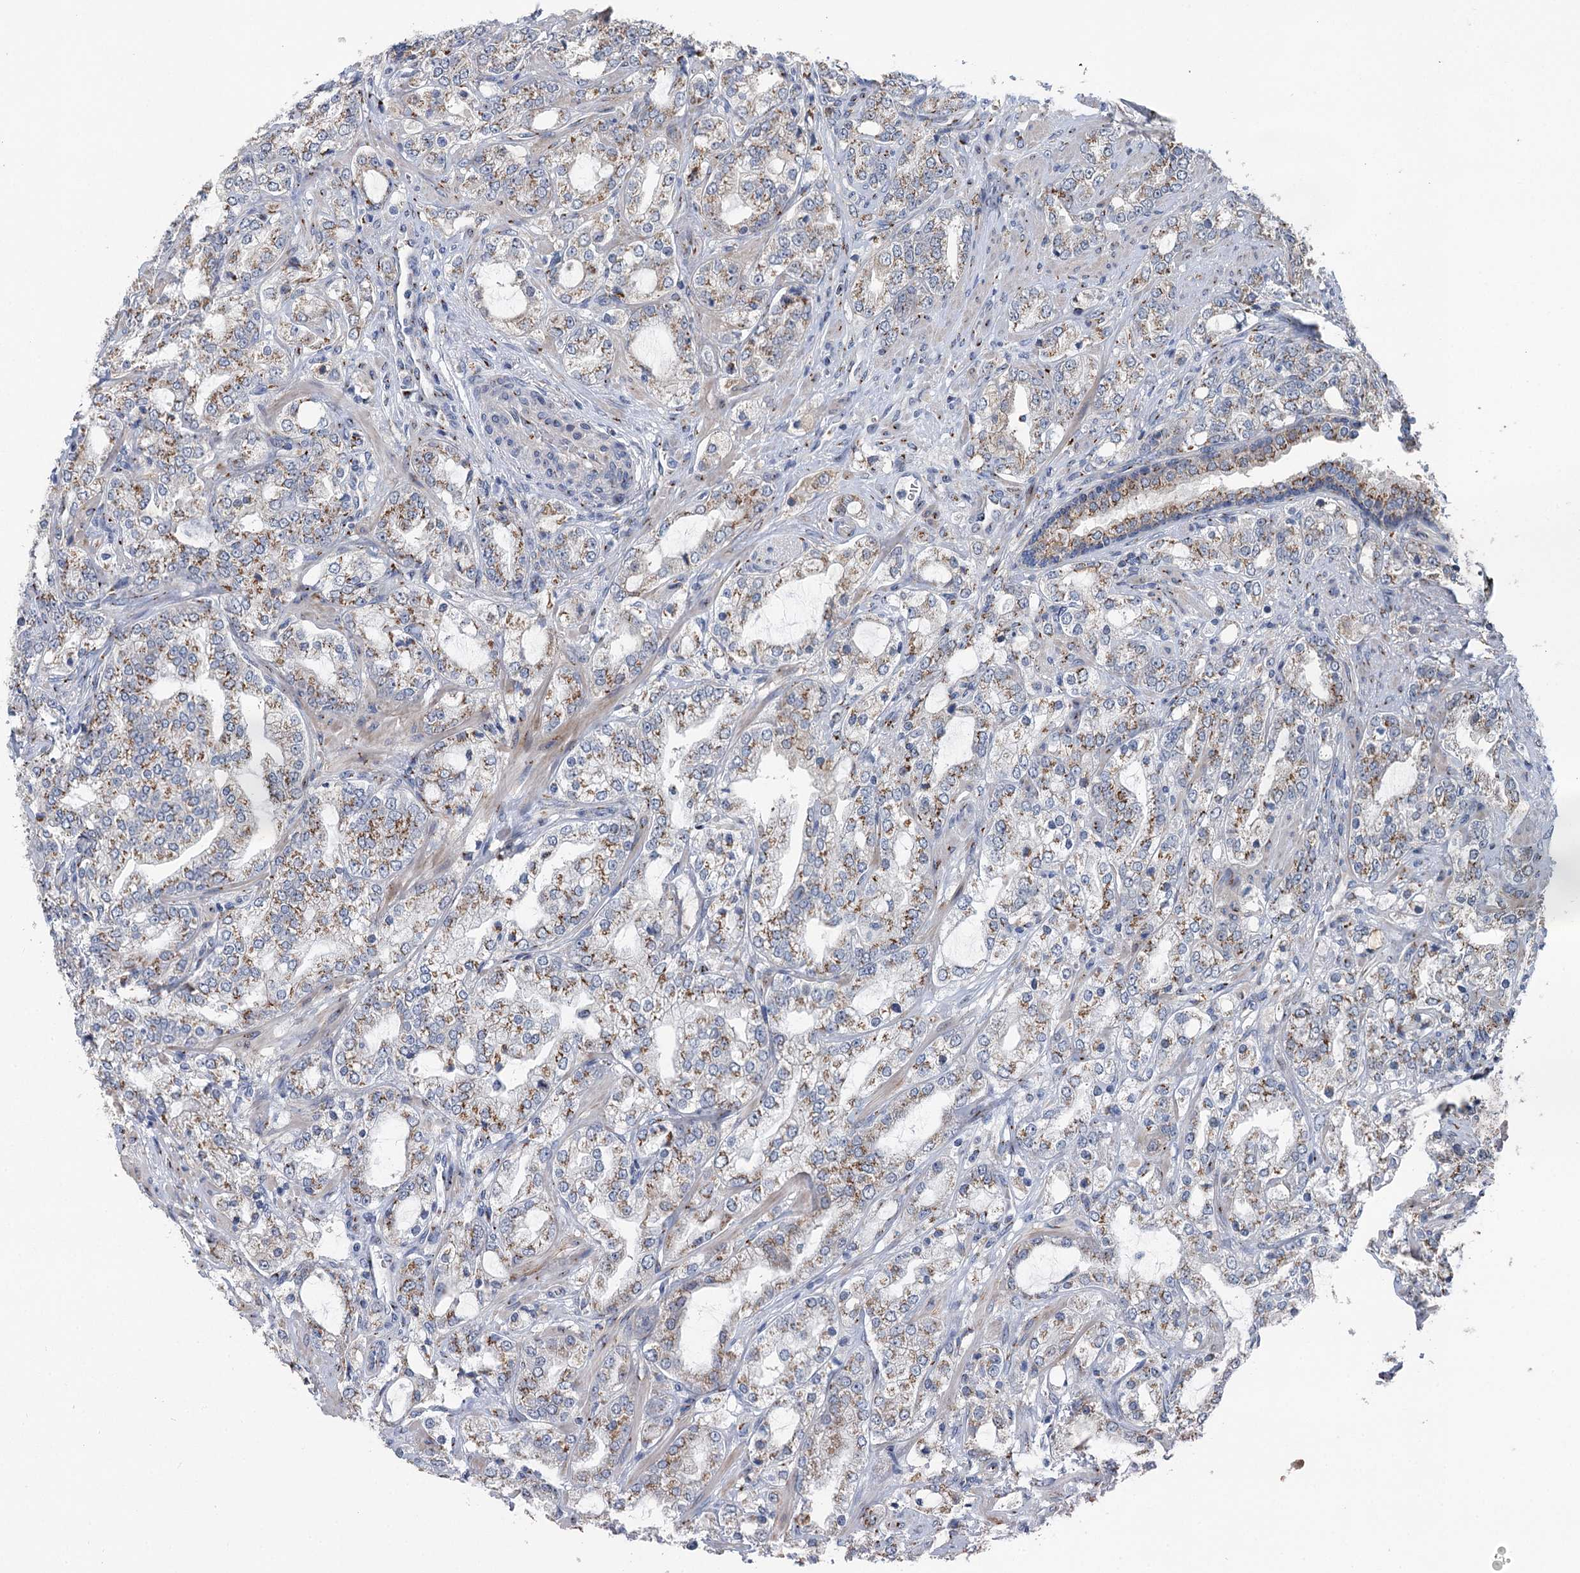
{"staining": {"intensity": "moderate", "quantity": ">75%", "location": "cytoplasmic/membranous"}, "tissue": "prostate cancer", "cell_type": "Tumor cells", "image_type": "cancer", "snomed": [{"axis": "morphology", "description": "Adenocarcinoma, High grade"}, {"axis": "topography", "description": "Prostate"}], "caption": "High-grade adenocarcinoma (prostate) stained for a protein (brown) demonstrates moderate cytoplasmic/membranous positive expression in about >75% of tumor cells.", "gene": "ITIH5", "patient": {"sex": "male", "age": 64}}